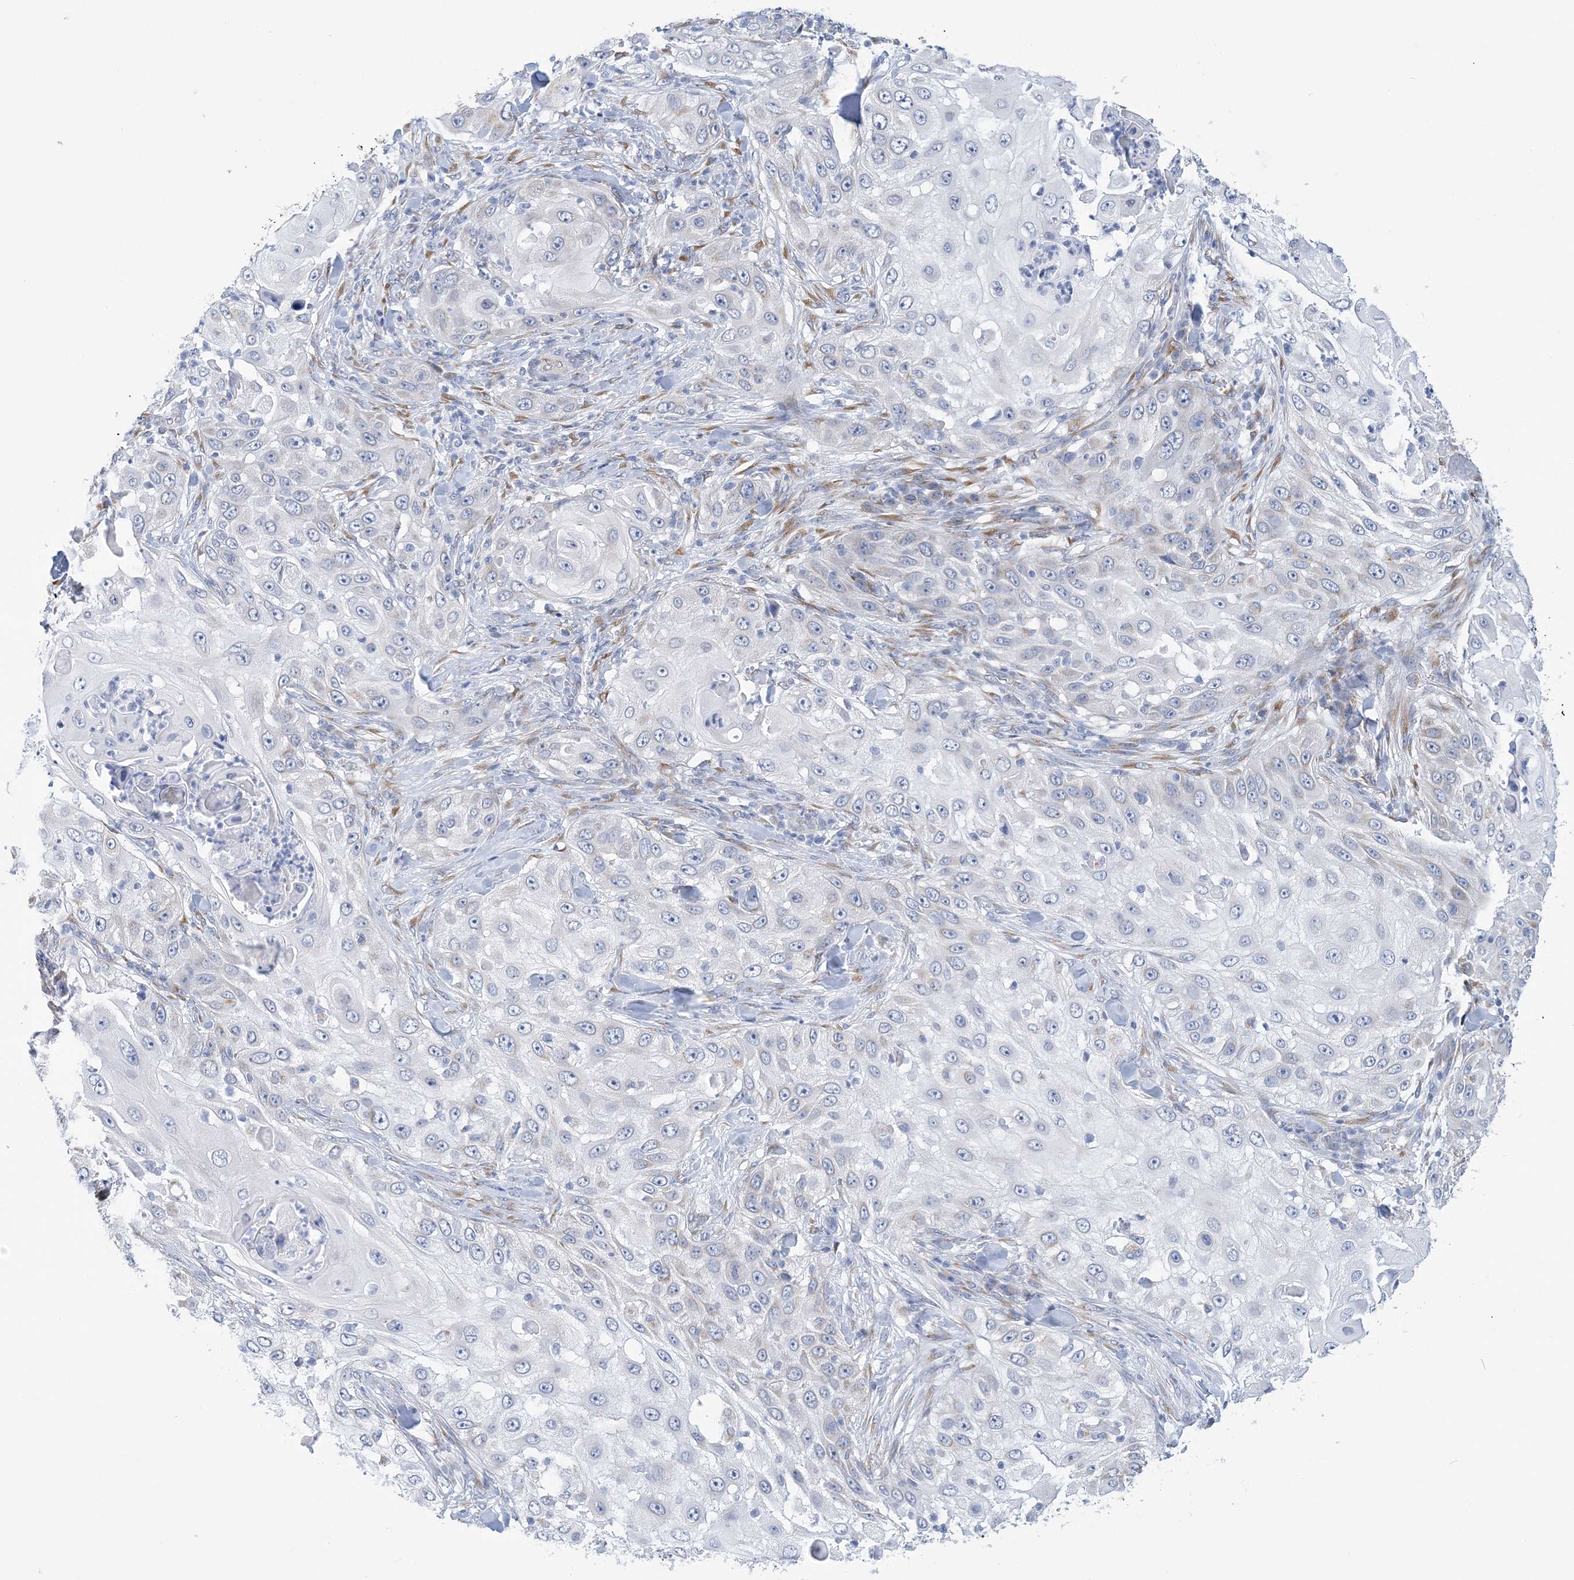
{"staining": {"intensity": "negative", "quantity": "none", "location": "none"}, "tissue": "skin cancer", "cell_type": "Tumor cells", "image_type": "cancer", "snomed": [{"axis": "morphology", "description": "Squamous cell carcinoma, NOS"}, {"axis": "topography", "description": "Skin"}], "caption": "Tumor cells show no significant protein staining in skin squamous cell carcinoma.", "gene": "PLEKHG4B", "patient": {"sex": "female", "age": 44}}